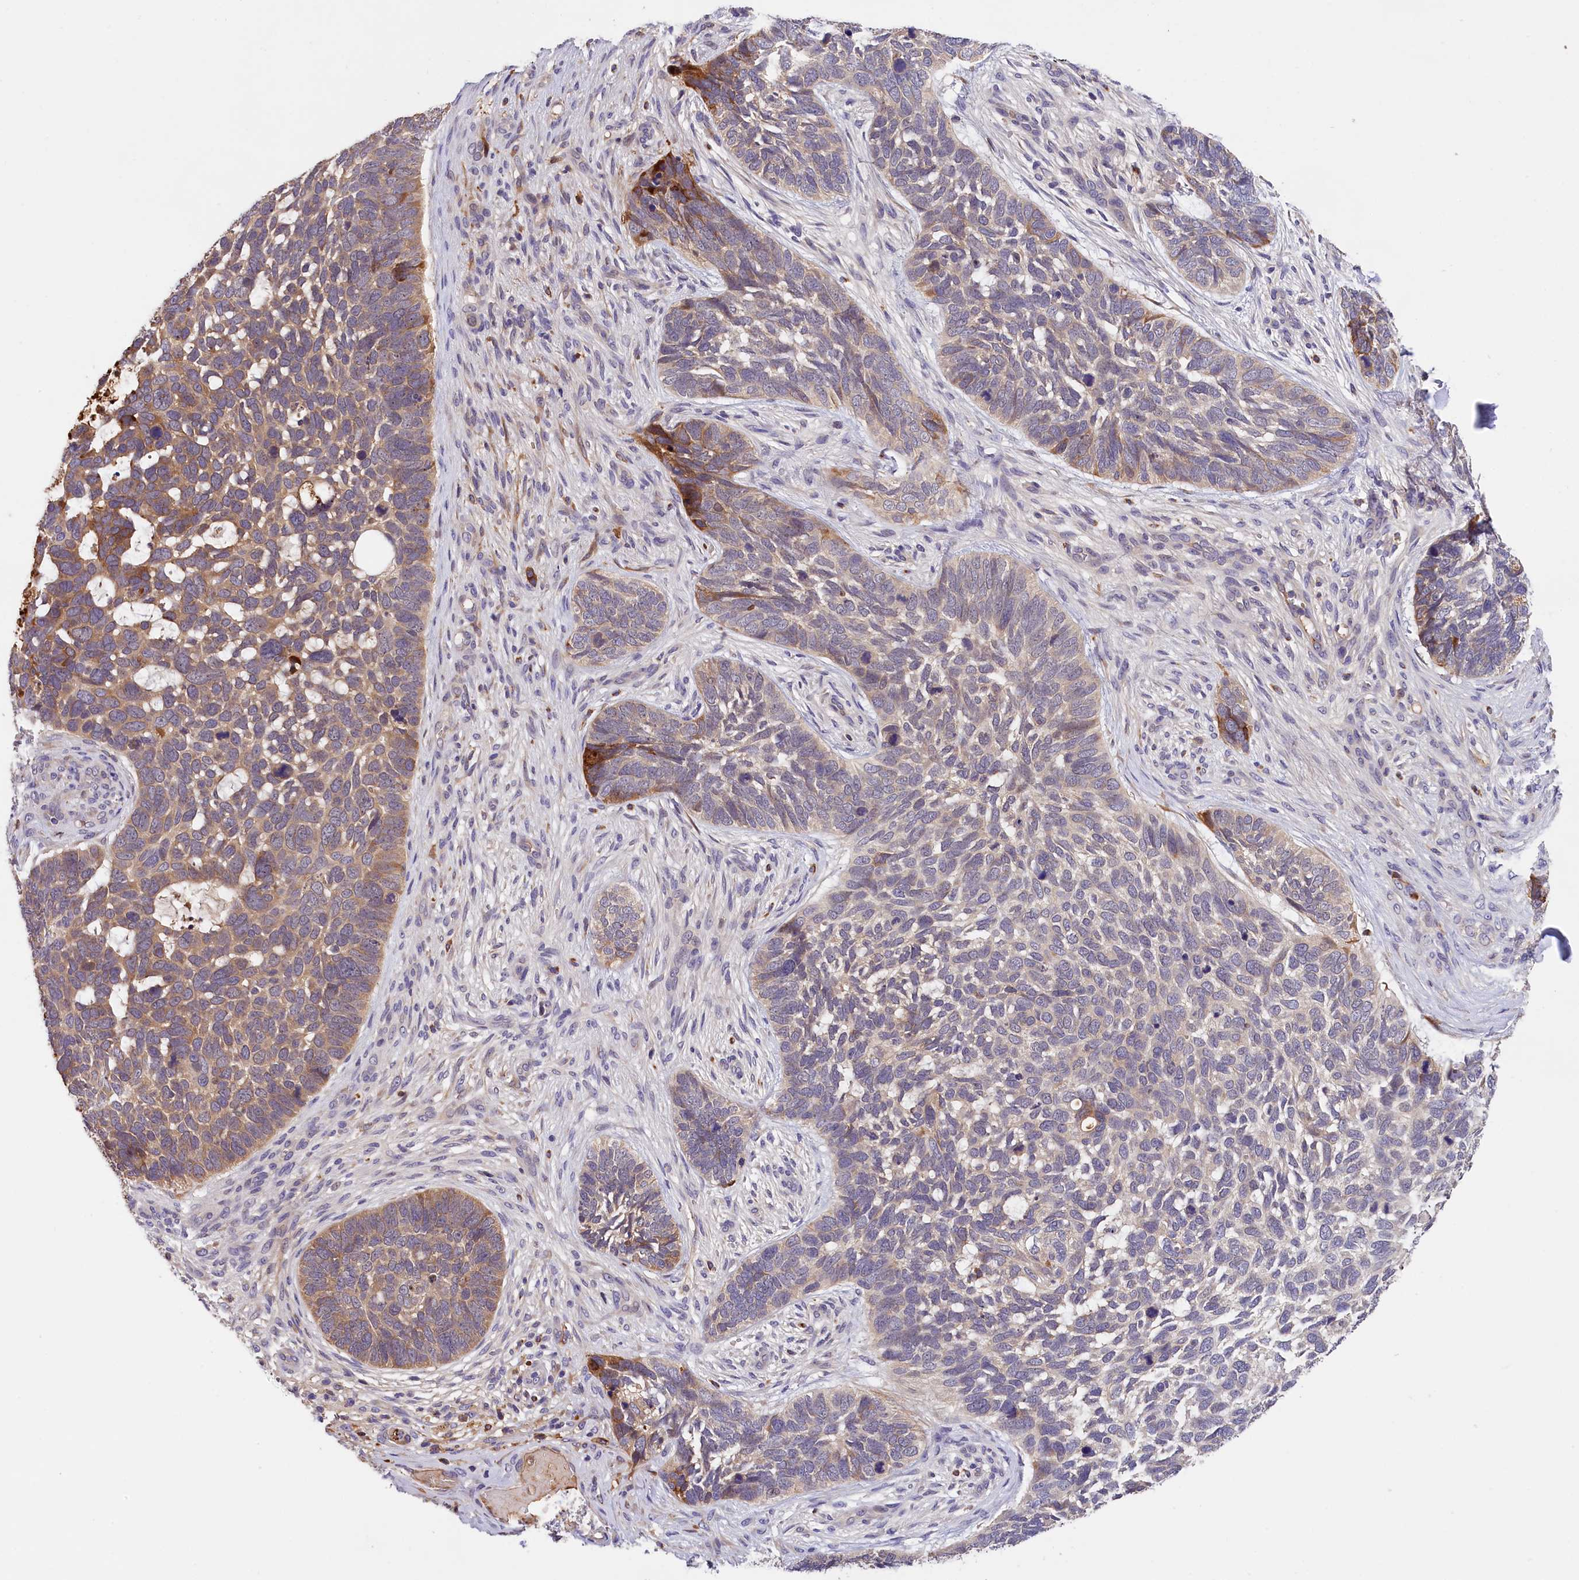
{"staining": {"intensity": "moderate", "quantity": "<25%", "location": "cytoplasmic/membranous"}, "tissue": "skin cancer", "cell_type": "Tumor cells", "image_type": "cancer", "snomed": [{"axis": "morphology", "description": "Basal cell carcinoma"}, {"axis": "topography", "description": "Skin"}], "caption": "Moderate cytoplasmic/membranous expression for a protein is identified in approximately <25% of tumor cells of basal cell carcinoma (skin) using immunohistochemistry (IHC).", "gene": "PHAF1", "patient": {"sex": "male", "age": 88}}